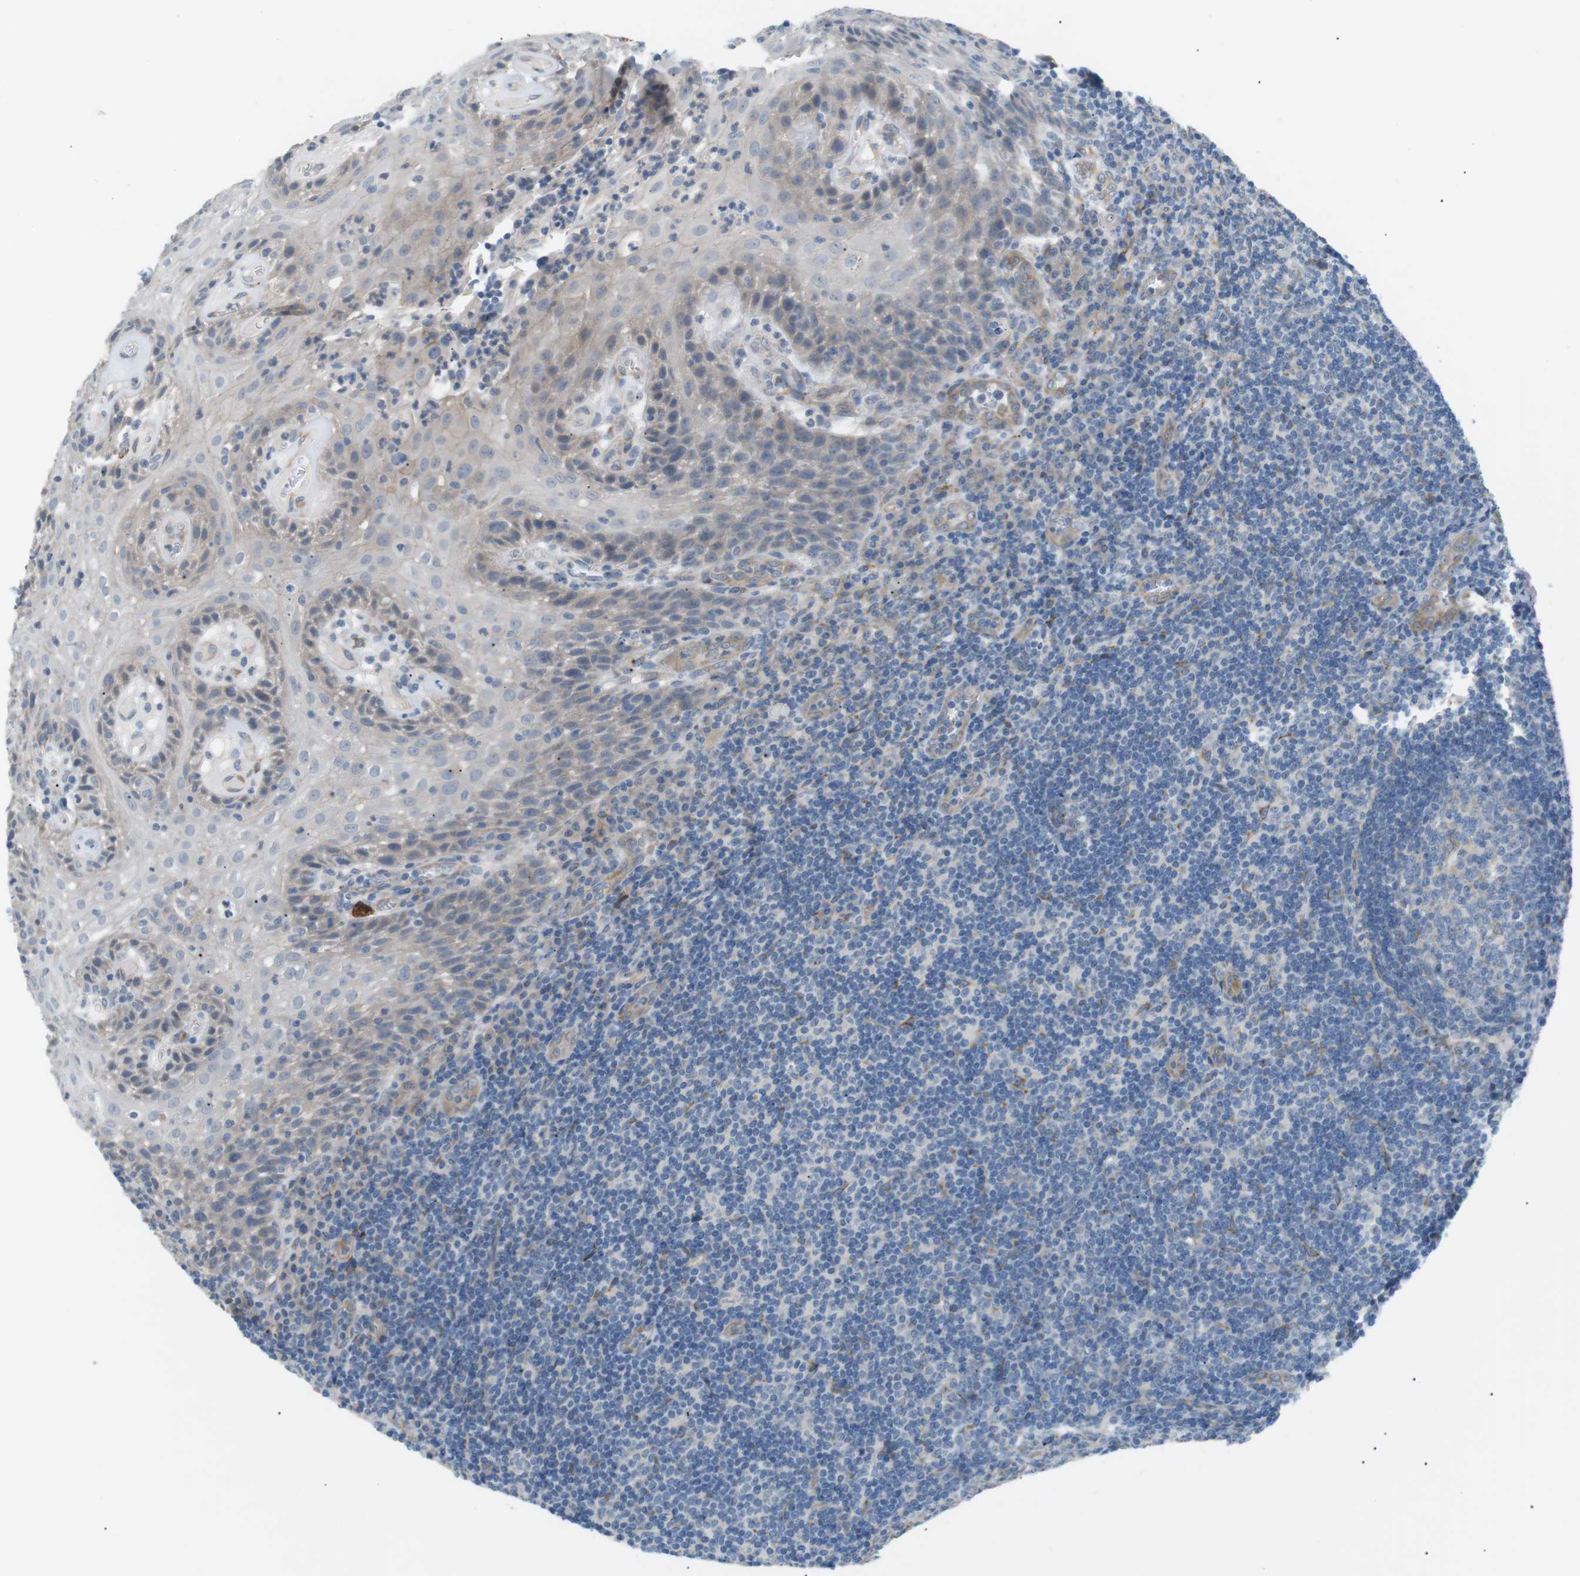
{"staining": {"intensity": "negative", "quantity": "none", "location": "none"}, "tissue": "tonsil", "cell_type": "Germinal center cells", "image_type": "normal", "snomed": [{"axis": "morphology", "description": "Normal tissue, NOS"}, {"axis": "topography", "description": "Tonsil"}], "caption": "Protein analysis of unremarkable tonsil demonstrates no significant staining in germinal center cells.", "gene": "MTARC2", "patient": {"sex": "male", "age": 37}}